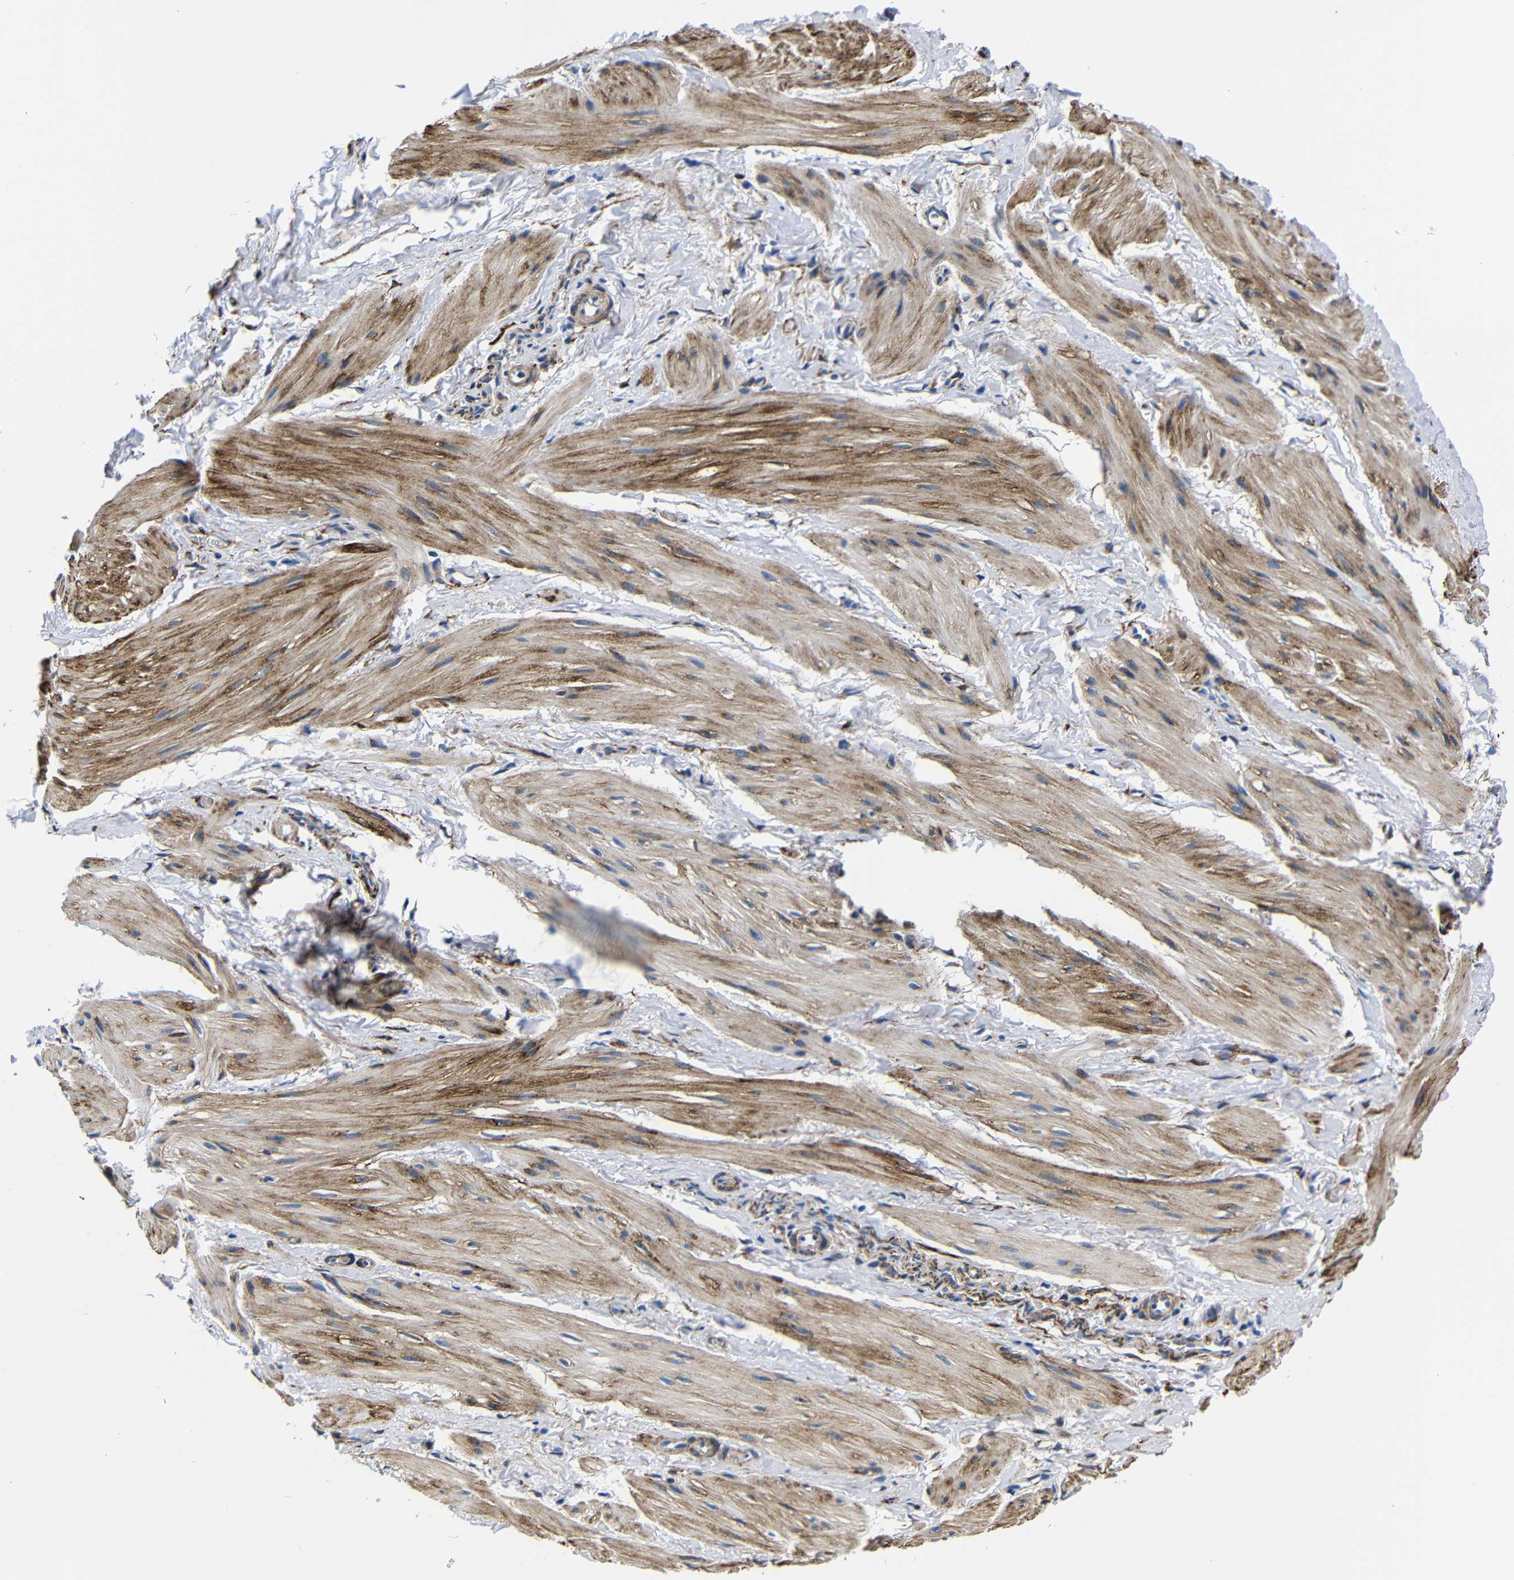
{"staining": {"intensity": "moderate", "quantity": "<25%", "location": "cytoplasmic/membranous"}, "tissue": "smooth muscle", "cell_type": "Smooth muscle cells", "image_type": "normal", "snomed": [{"axis": "morphology", "description": "Normal tissue, NOS"}, {"axis": "topography", "description": "Smooth muscle"}], "caption": "Human smooth muscle stained with a brown dye displays moderate cytoplasmic/membranous positive staining in approximately <25% of smooth muscle cells.", "gene": "LRIG1", "patient": {"sex": "male", "age": 16}}